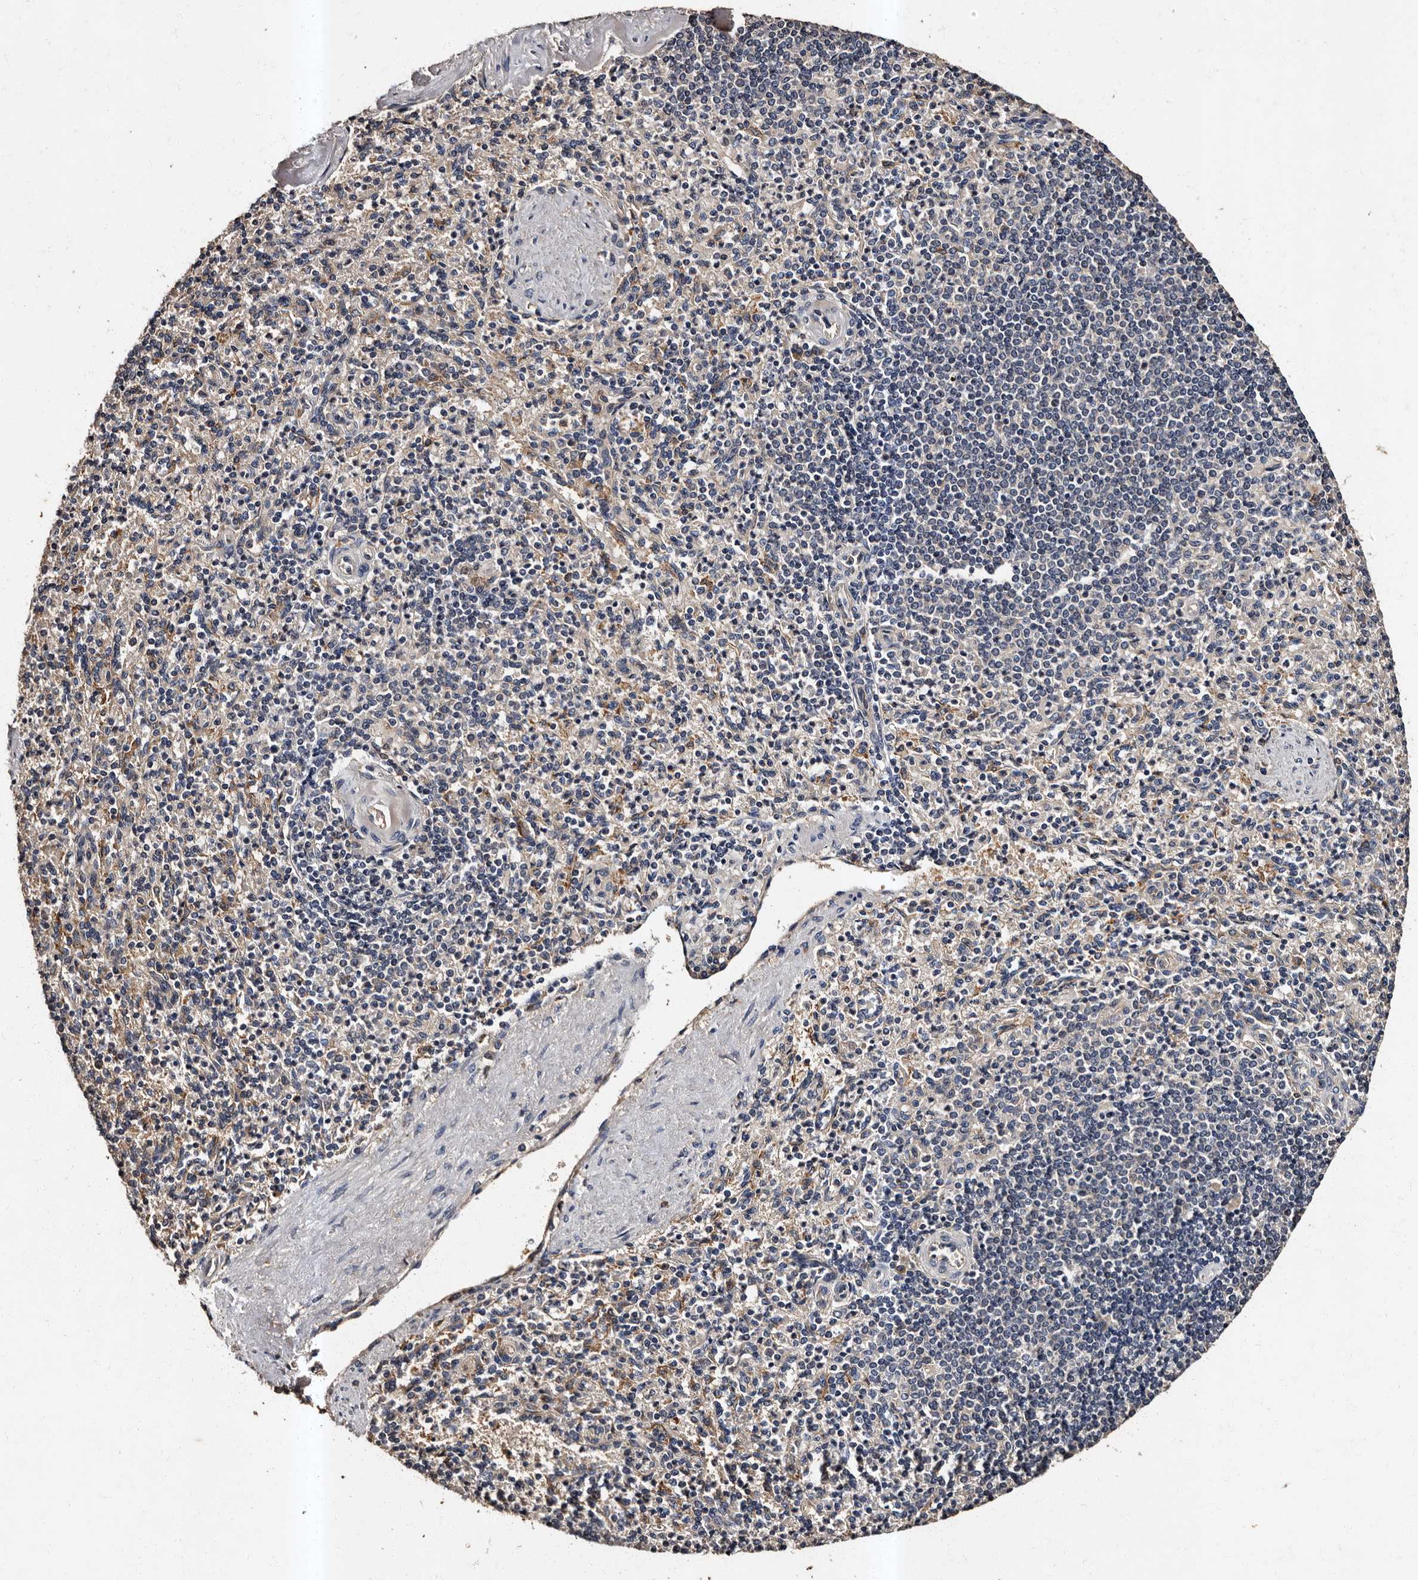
{"staining": {"intensity": "weak", "quantity": "<25%", "location": "cytoplasmic/membranous"}, "tissue": "spleen", "cell_type": "Cells in red pulp", "image_type": "normal", "snomed": [{"axis": "morphology", "description": "Normal tissue, NOS"}, {"axis": "topography", "description": "Spleen"}], "caption": "This is a photomicrograph of IHC staining of normal spleen, which shows no expression in cells in red pulp. (Brightfield microscopy of DAB immunohistochemistry (IHC) at high magnification).", "gene": "ADCK5", "patient": {"sex": "female", "age": 74}}